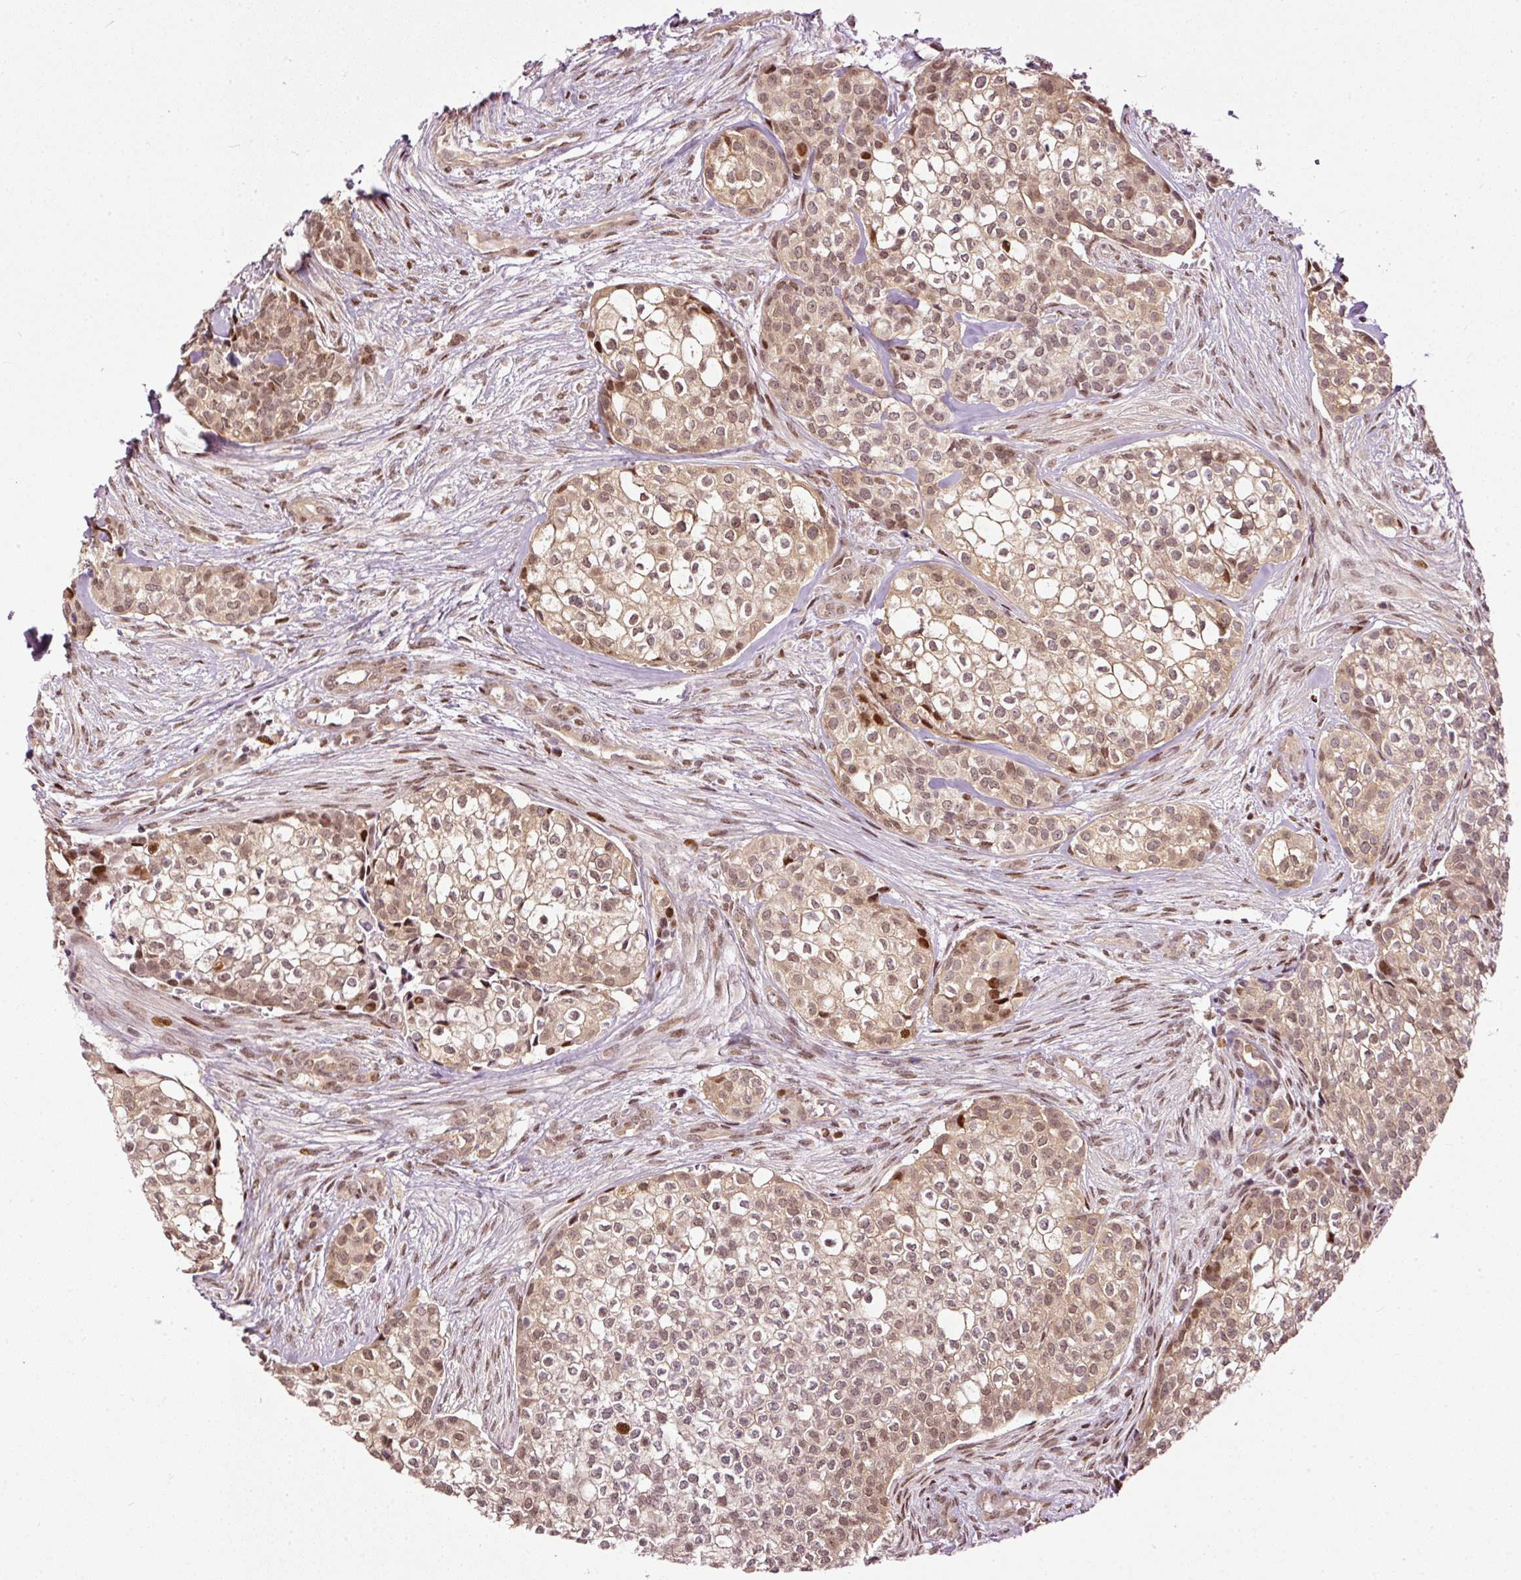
{"staining": {"intensity": "moderate", "quantity": ">75%", "location": "nuclear"}, "tissue": "head and neck cancer", "cell_type": "Tumor cells", "image_type": "cancer", "snomed": [{"axis": "morphology", "description": "Adenocarcinoma, NOS"}, {"axis": "topography", "description": "Head-Neck"}], "caption": "Head and neck cancer tissue exhibits moderate nuclear expression in approximately >75% of tumor cells, visualized by immunohistochemistry. (brown staining indicates protein expression, while blue staining denotes nuclei).", "gene": "ZNF778", "patient": {"sex": "male", "age": 81}}